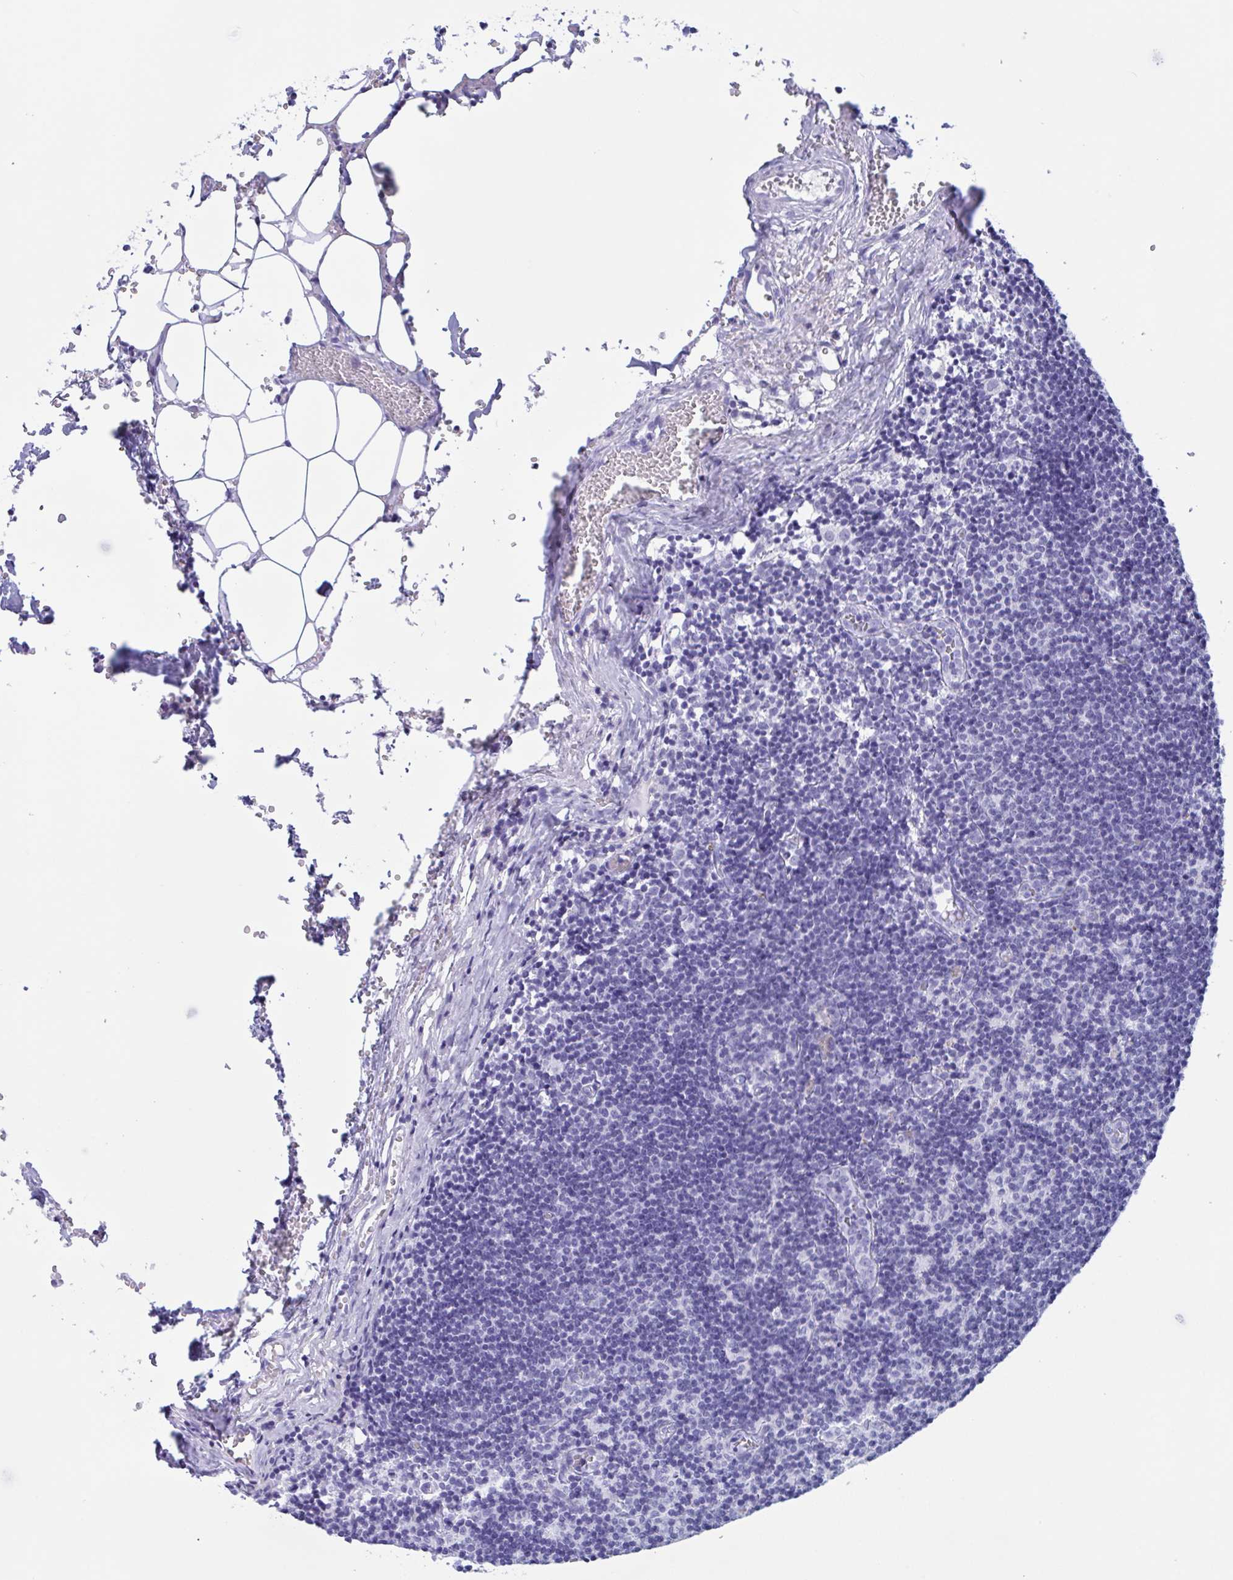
{"staining": {"intensity": "negative", "quantity": "none", "location": "none"}, "tissue": "lymph node", "cell_type": "Germinal center cells", "image_type": "normal", "snomed": [{"axis": "morphology", "description": "Normal tissue, NOS"}, {"axis": "topography", "description": "Lymph node"}], "caption": "An immunohistochemistry (IHC) histopathology image of unremarkable lymph node is shown. There is no staining in germinal center cells of lymph node.", "gene": "ZNF850", "patient": {"sex": "female", "age": 31}}